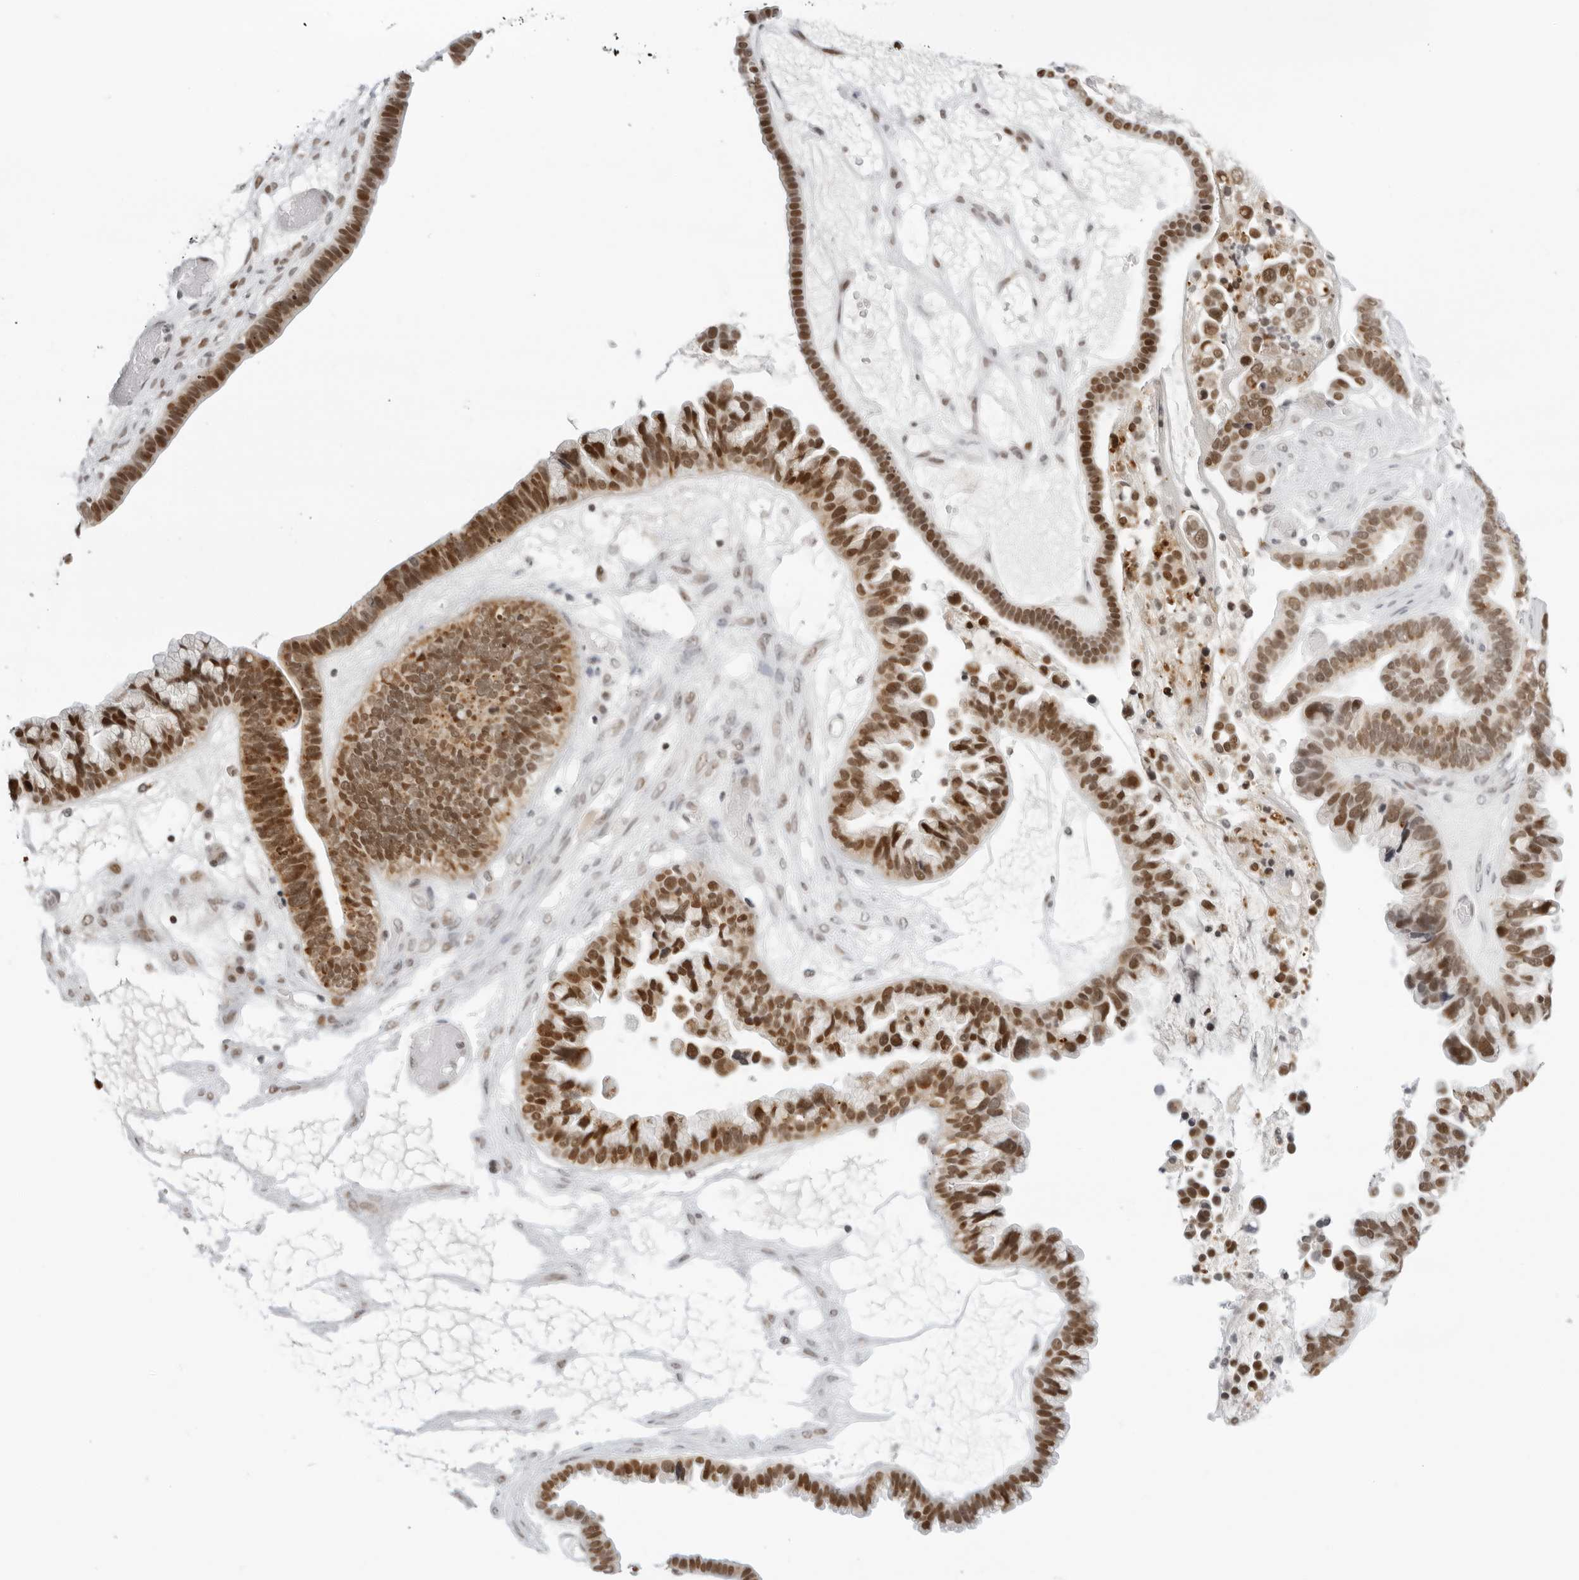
{"staining": {"intensity": "moderate", "quantity": ">75%", "location": "cytoplasmic/membranous,nuclear"}, "tissue": "ovarian cancer", "cell_type": "Tumor cells", "image_type": "cancer", "snomed": [{"axis": "morphology", "description": "Cystadenocarcinoma, serous, NOS"}, {"axis": "topography", "description": "Ovary"}], "caption": "This is an image of immunohistochemistry staining of serous cystadenocarcinoma (ovarian), which shows moderate staining in the cytoplasmic/membranous and nuclear of tumor cells.", "gene": "MSH6", "patient": {"sex": "female", "age": 56}}